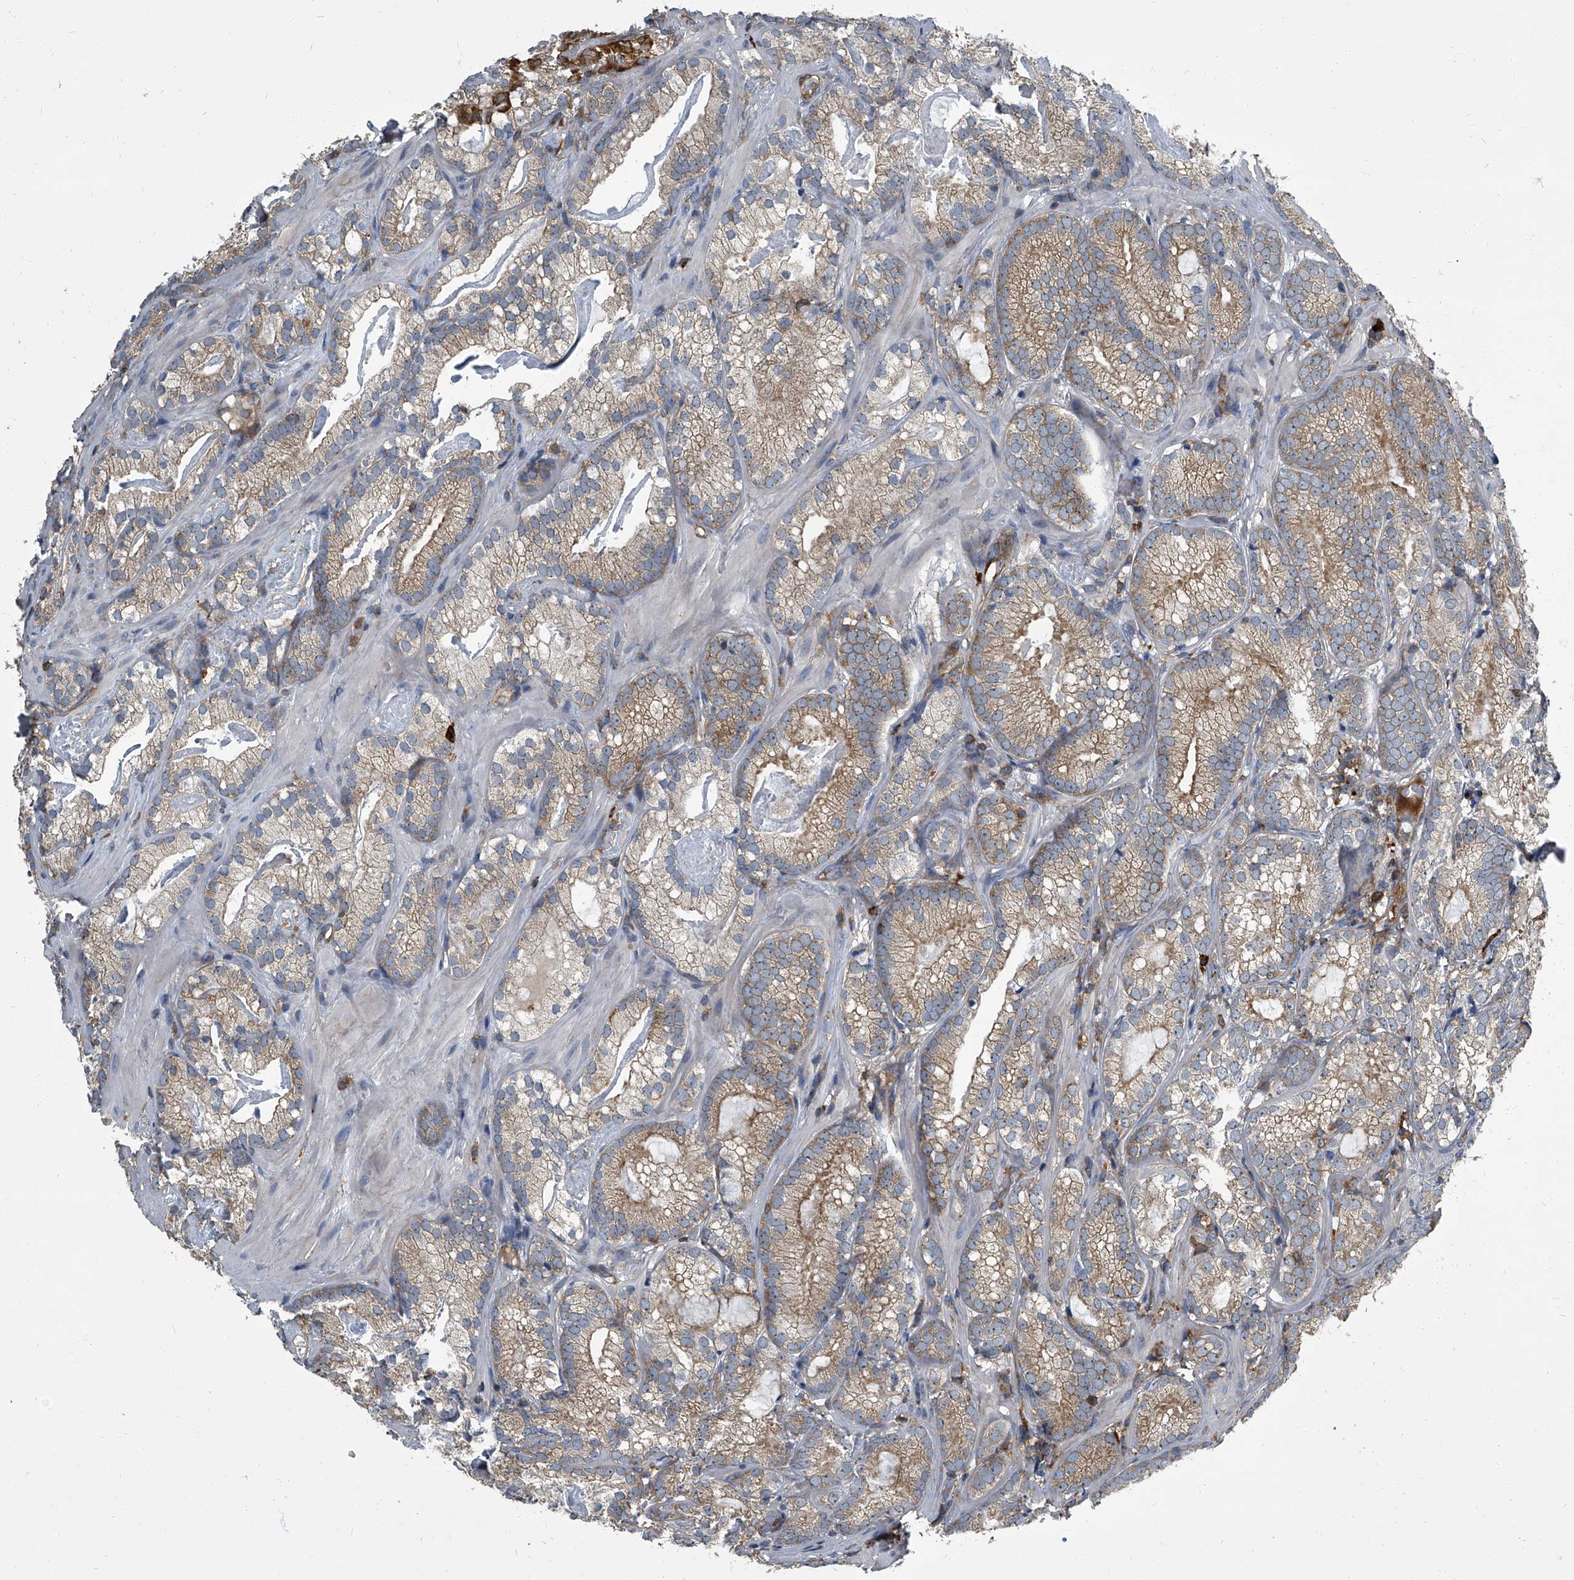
{"staining": {"intensity": "moderate", "quantity": ">75%", "location": "cytoplasmic/membranous"}, "tissue": "prostate cancer", "cell_type": "Tumor cells", "image_type": "cancer", "snomed": [{"axis": "morphology", "description": "Adenocarcinoma, Low grade"}, {"axis": "topography", "description": "Prostate"}], "caption": "Immunohistochemistry of prostate adenocarcinoma (low-grade) reveals medium levels of moderate cytoplasmic/membranous positivity in approximately >75% of tumor cells.", "gene": "CDV3", "patient": {"sex": "male", "age": 72}}